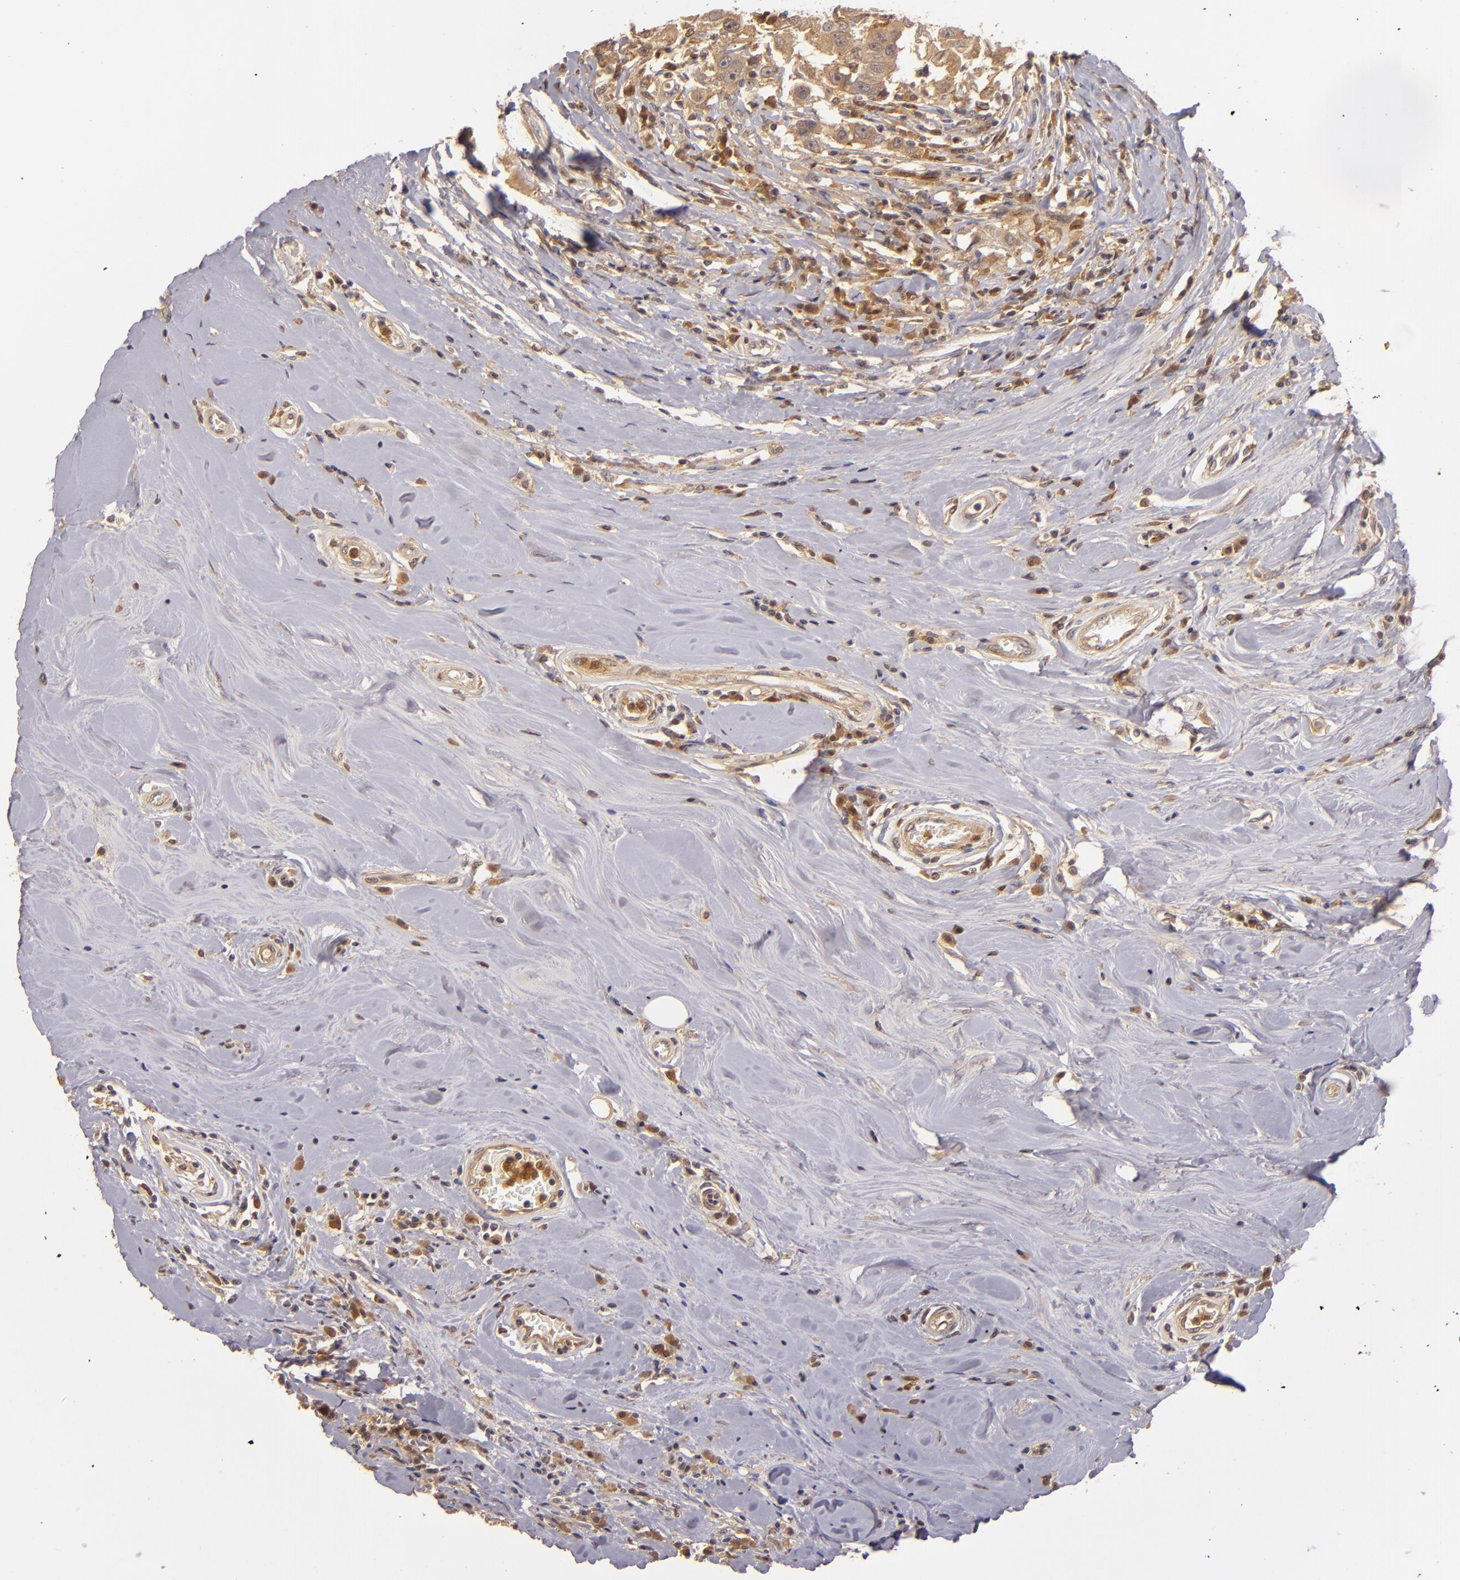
{"staining": {"intensity": "strong", "quantity": ">75%", "location": "cytoplasmic/membranous"}, "tissue": "breast cancer", "cell_type": "Tumor cells", "image_type": "cancer", "snomed": [{"axis": "morphology", "description": "Duct carcinoma"}, {"axis": "topography", "description": "Breast"}], "caption": "Breast invasive ductal carcinoma stained with IHC displays strong cytoplasmic/membranous positivity in approximately >75% of tumor cells.", "gene": "PRKCD", "patient": {"sex": "female", "age": 27}}